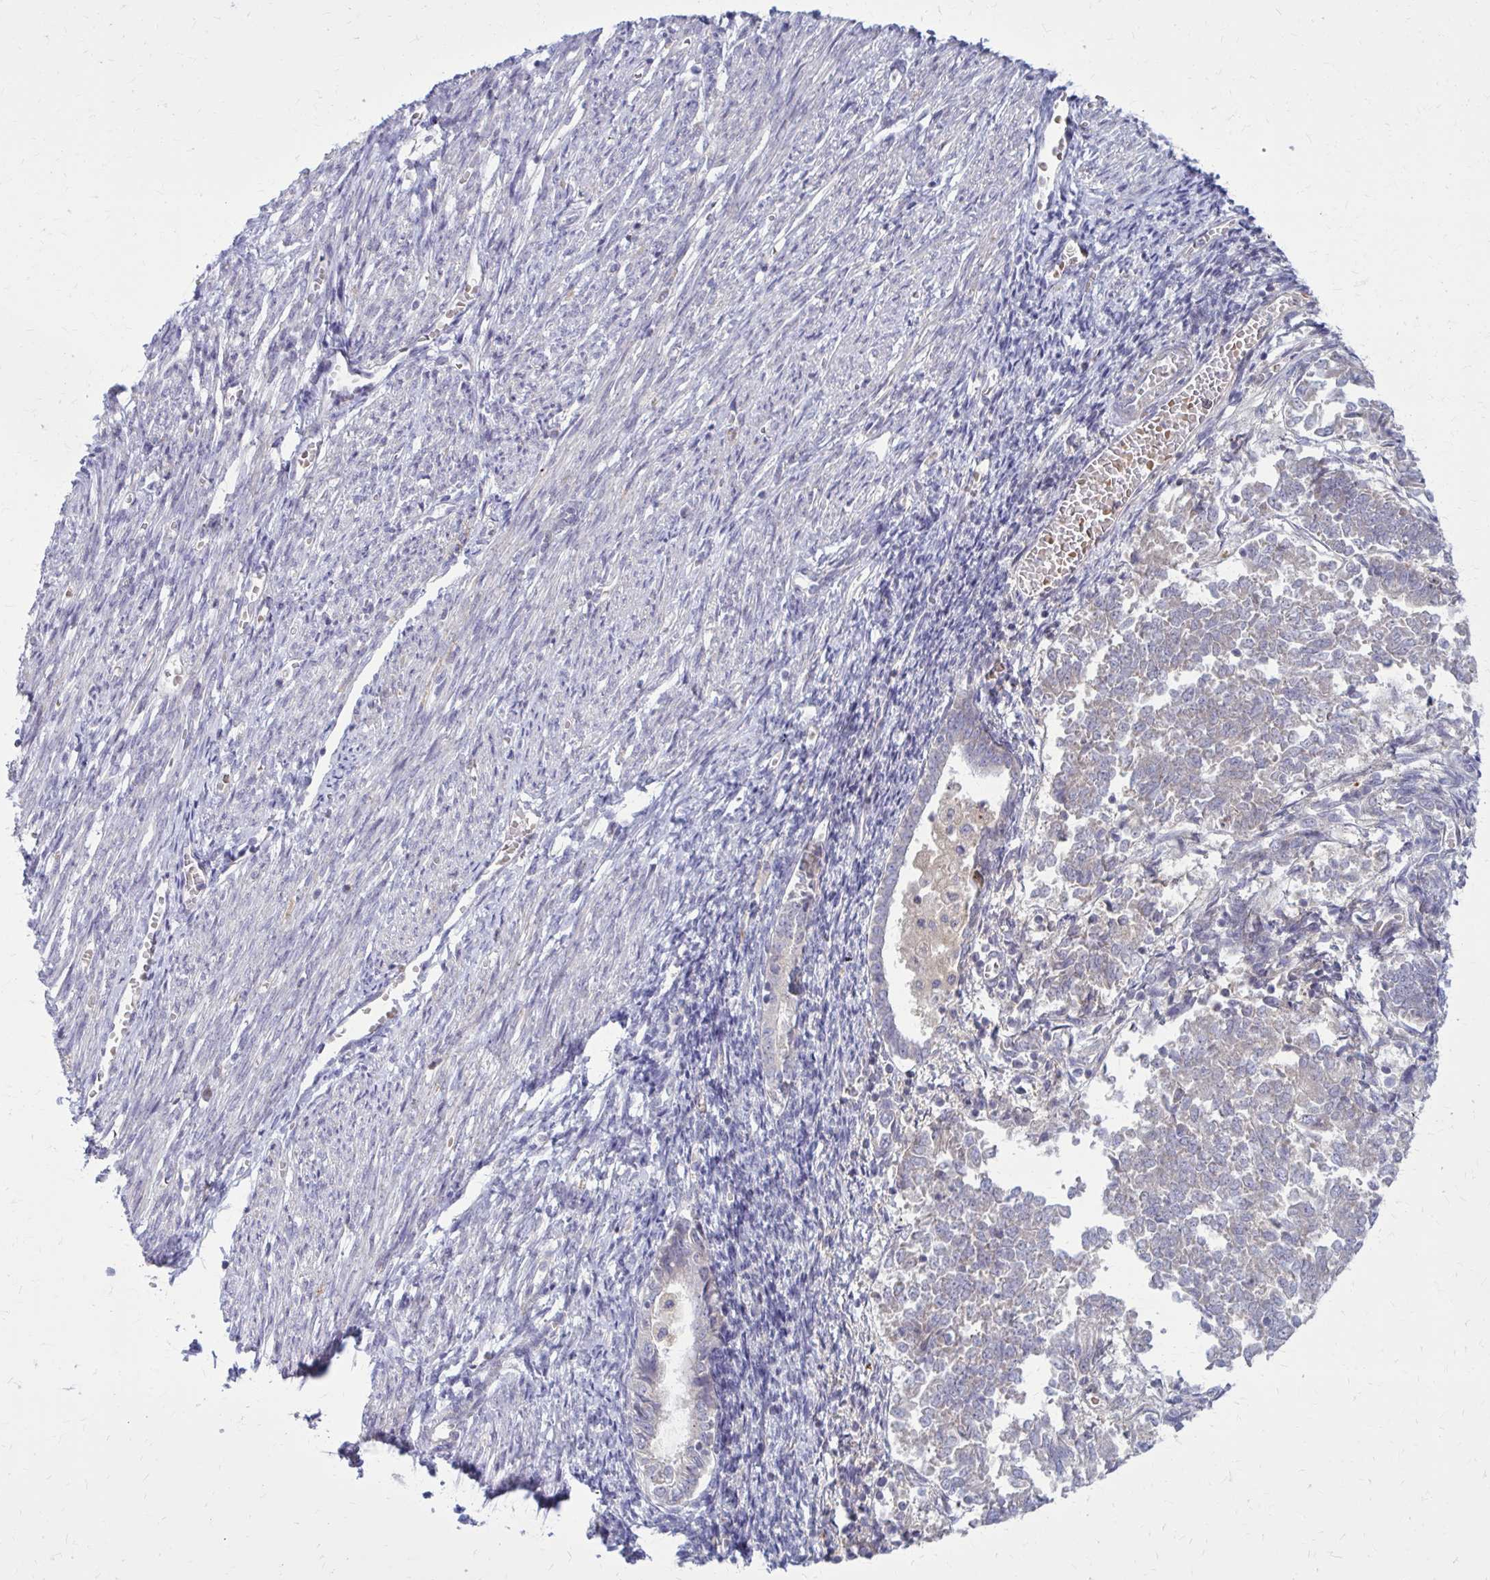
{"staining": {"intensity": "negative", "quantity": "none", "location": "none"}, "tissue": "endometrial cancer", "cell_type": "Tumor cells", "image_type": "cancer", "snomed": [{"axis": "morphology", "description": "Adenocarcinoma, NOS"}, {"axis": "topography", "description": "Endometrium"}], "caption": "Tumor cells are negative for brown protein staining in endometrial cancer (adenocarcinoma). (DAB immunohistochemistry, high magnification).", "gene": "DBI", "patient": {"sex": "female", "age": 65}}